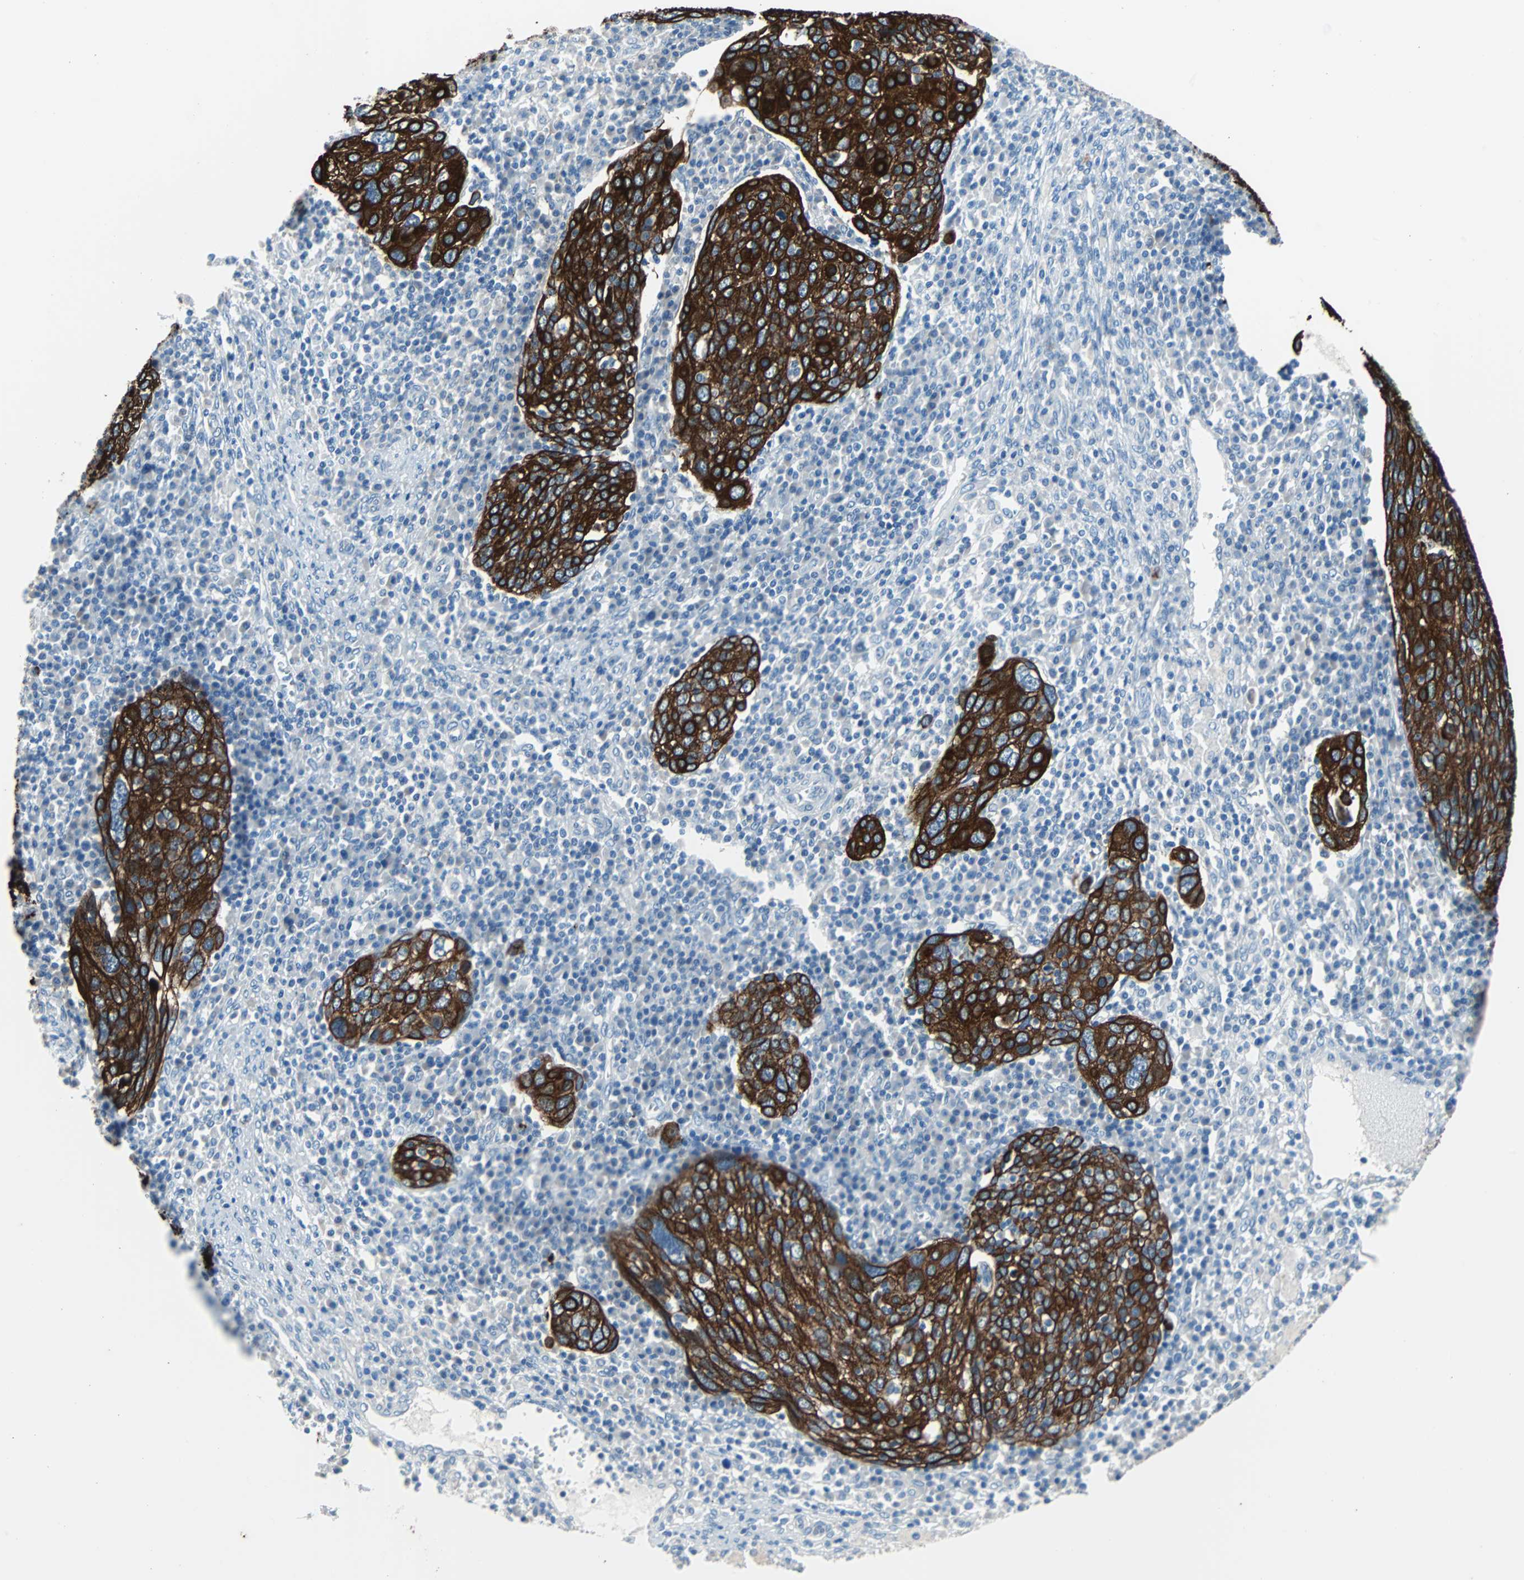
{"staining": {"intensity": "strong", "quantity": ">75%", "location": "cytoplasmic/membranous"}, "tissue": "cervical cancer", "cell_type": "Tumor cells", "image_type": "cancer", "snomed": [{"axis": "morphology", "description": "Squamous cell carcinoma, NOS"}, {"axis": "topography", "description": "Cervix"}], "caption": "IHC histopathology image of cervical cancer stained for a protein (brown), which demonstrates high levels of strong cytoplasmic/membranous expression in approximately >75% of tumor cells.", "gene": "KRT7", "patient": {"sex": "female", "age": 40}}